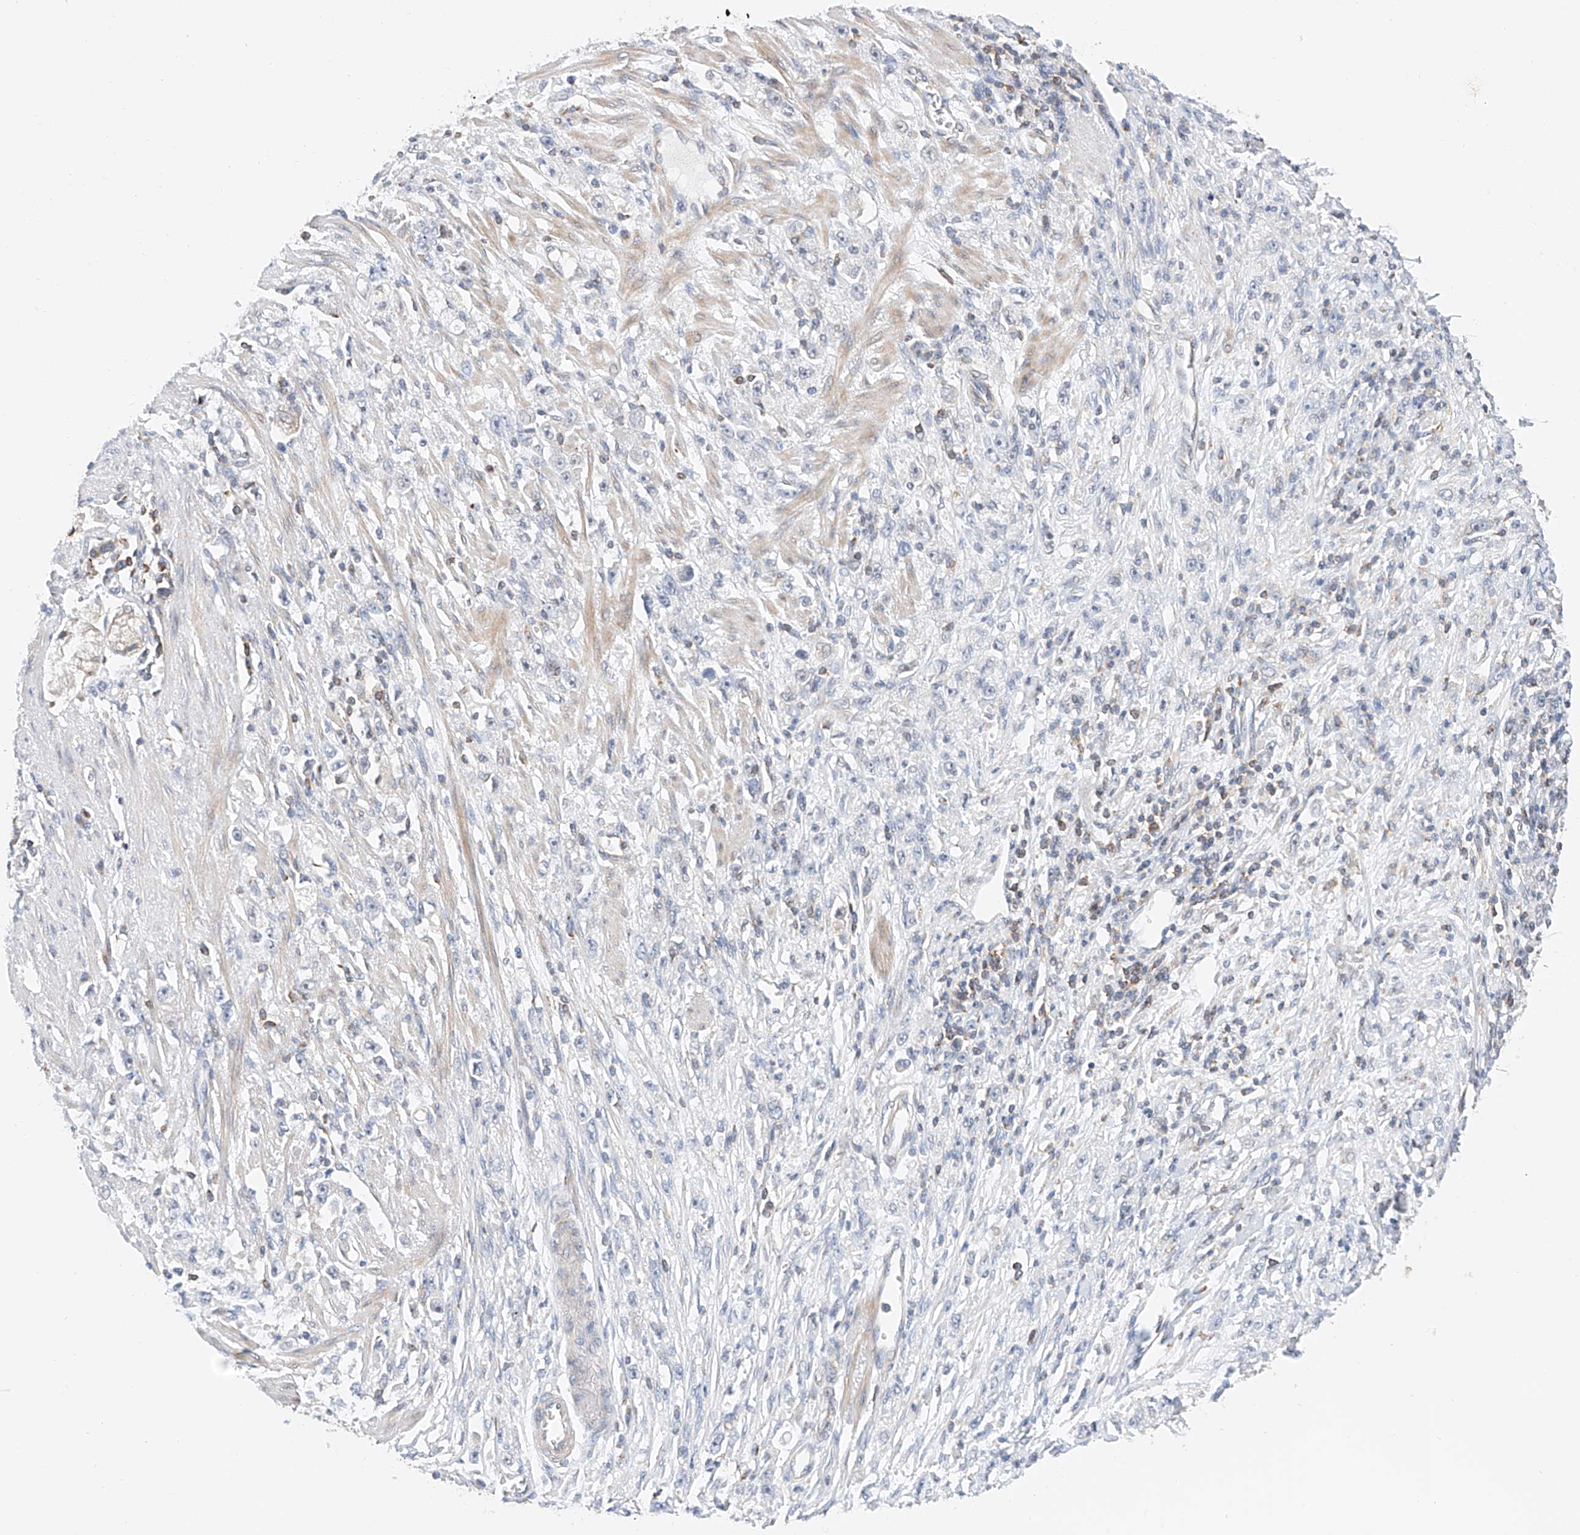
{"staining": {"intensity": "negative", "quantity": "none", "location": "none"}, "tissue": "stomach cancer", "cell_type": "Tumor cells", "image_type": "cancer", "snomed": [{"axis": "morphology", "description": "Adenocarcinoma, NOS"}, {"axis": "topography", "description": "Stomach"}], "caption": "A high-resolution photomicrograph shows IHC staining of adenocarcinoma (stomach), which shows no significant staining in tumor cells. The staining is performed using DAB (3,3'-diaminobenzidine) brown chromogen with nuclei counter-stained in using hematoxylin.", "gene": "MFN2", "patient": {"sex": "female", "age": 59}}